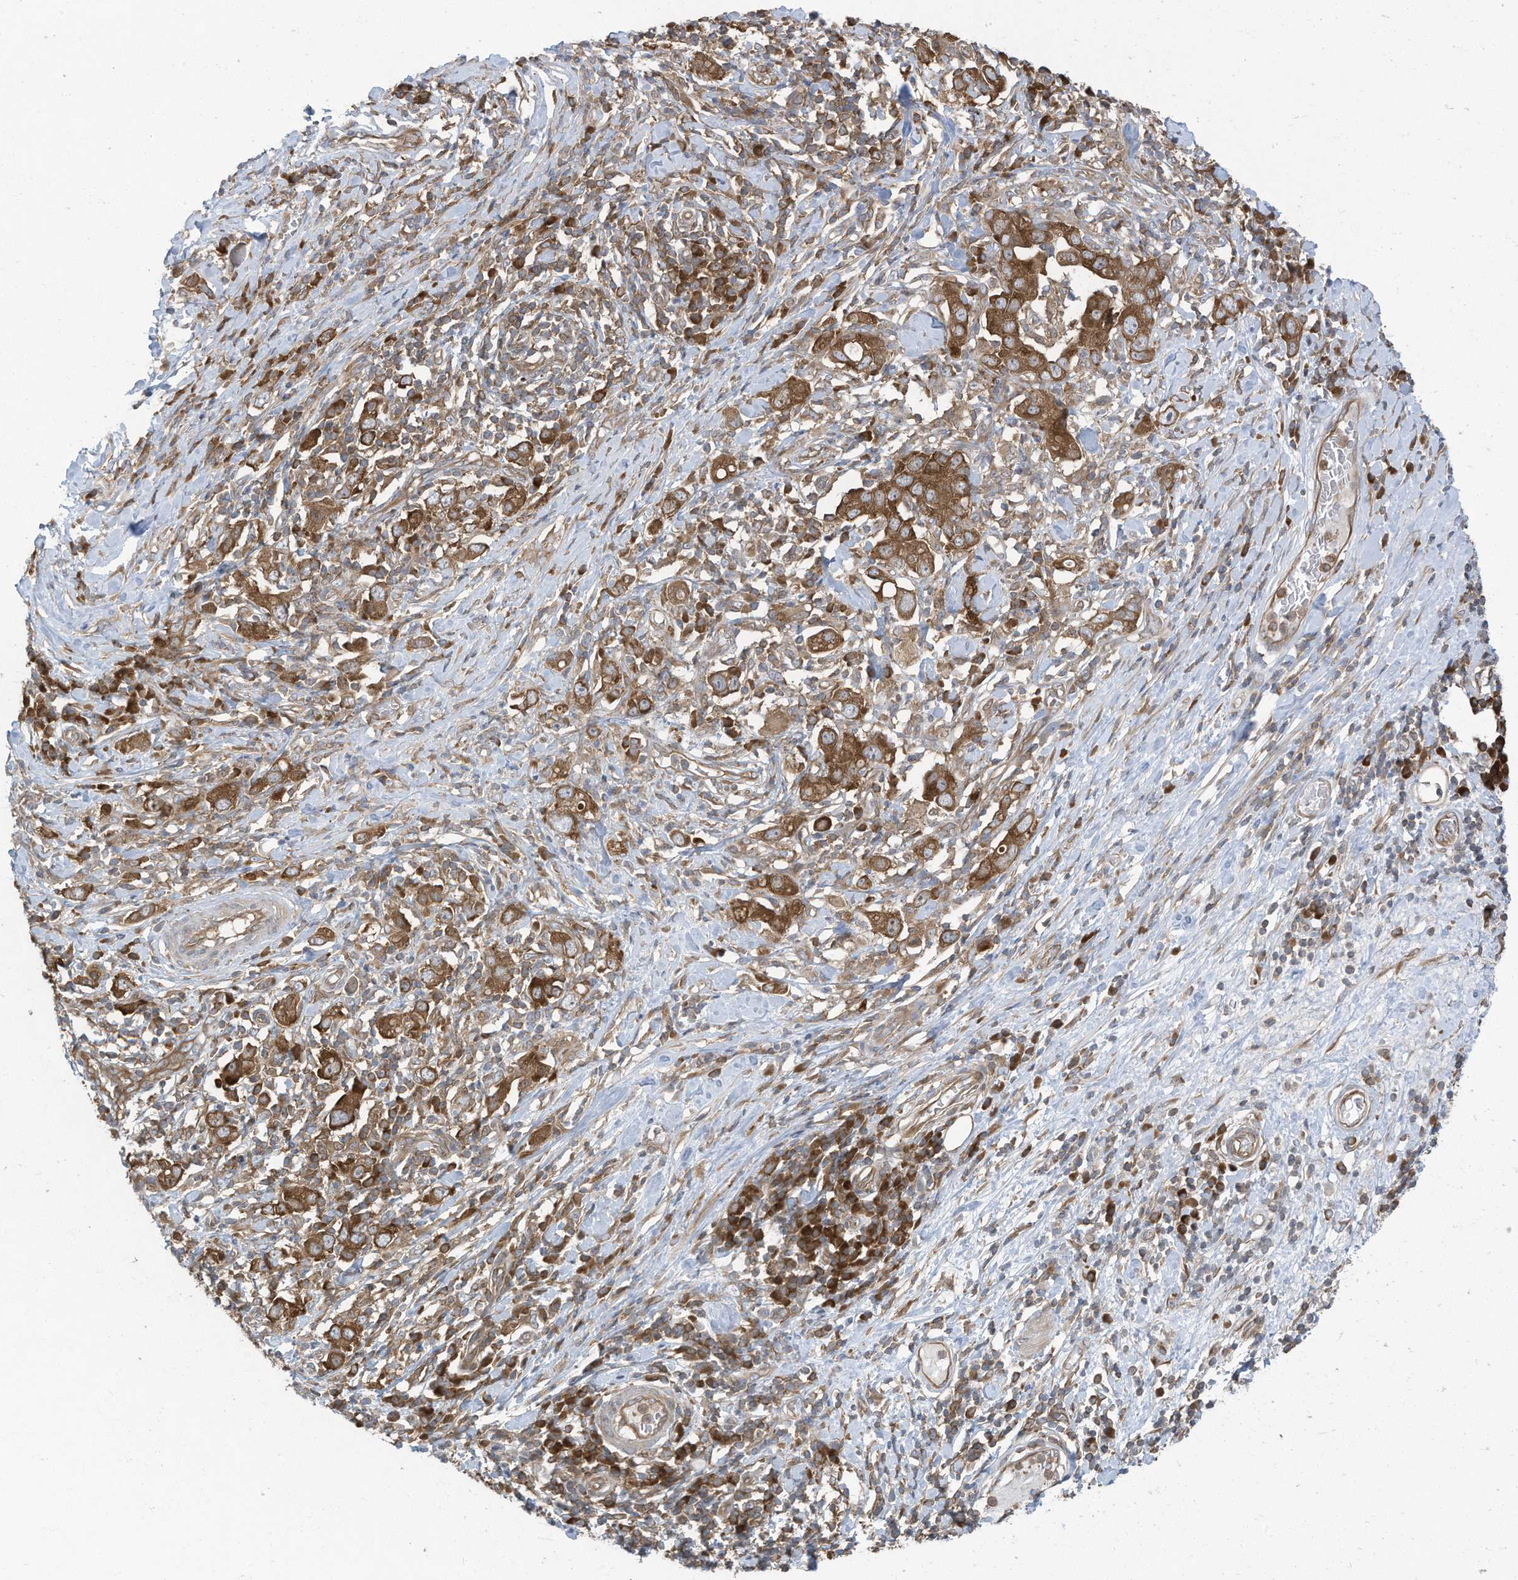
{"staining": {"intensity": "moderate", "quantity": ">75%", "location": "cytoplasmic/membranous"}, "tissue": "stomach cancer", "cell_type": "Tumor cells", "image_type": "cancer", "snomed": [{"axis": "morphology", "description": "Adenocarcinoma, NOS"}, {"axis": "topography", "description": "Stomach, upper"}], "caption": "Immunohistochemical staining of human stomach cancer shows medium levels of moderate cytoplasmic/membranous expression in about >75% of tumor cells.", "gene": "OLA1", "patient": {"sex": "male", "age": 62}}